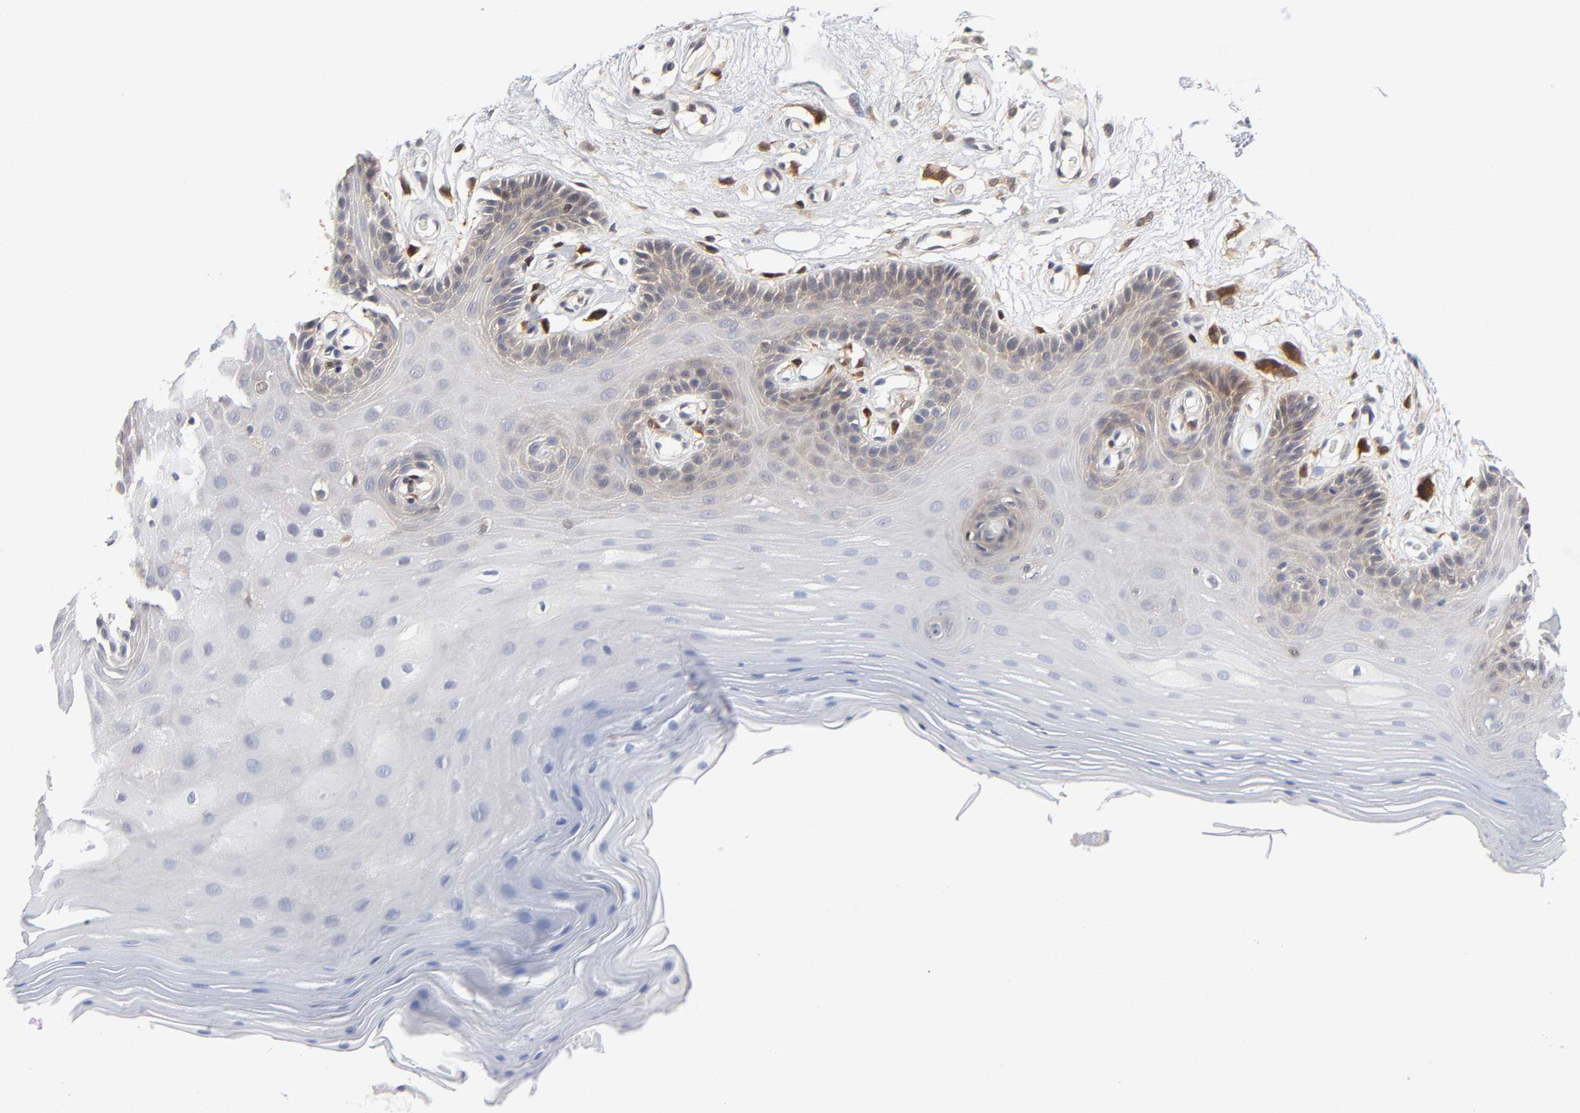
{"staining": {"intensity": "weak", "quantity": "<25%", "location": "cytoplasmic/membranous"}, "tissue": "oral mucosa", "cell_type": "Squamous epithelial cells", "image_type": "normal", "snomed": [{"axis": "morphology", "description": "Normal tissue, NOS"}, {"axis": "morphology", "description": "Squamous cell carcinoma, NOS"}, {"axis": "topography", "description": "Skeletal muscle"}, {"axis": "topography", "description": "Oral tissue"}, {"axis": "topography", "description": "Head-Neck"}], "caption": "The immunohistochemistry micrograph has no significant positivity in squamous epithelial cells of oral mucosa.", "gene": "PTEN", "patient": {"sex": "male", "age": 71}}